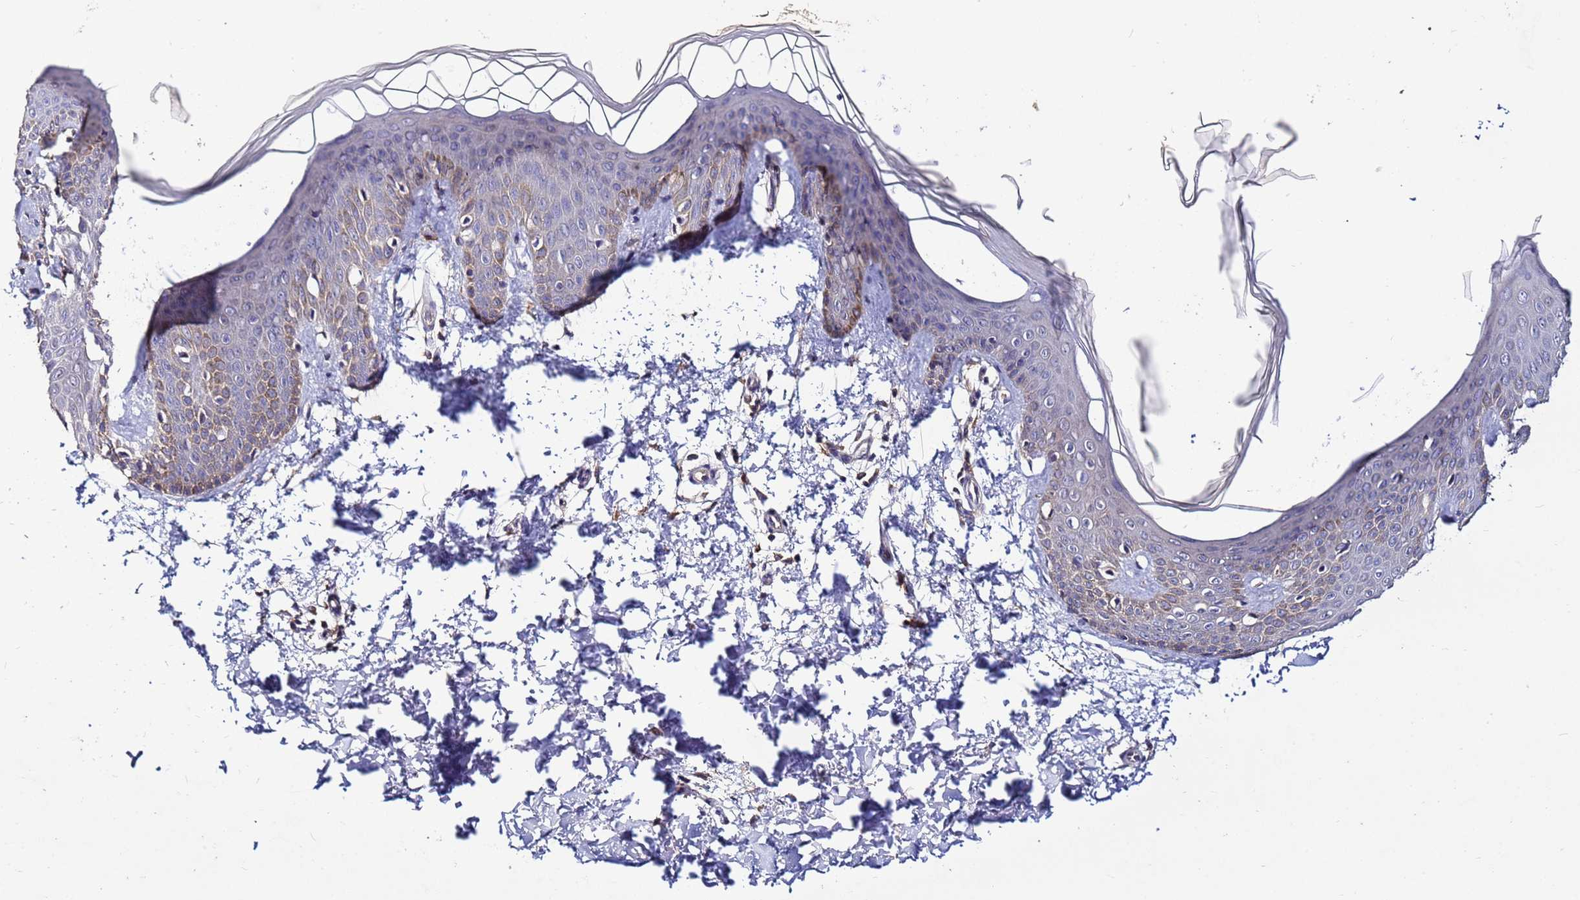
{"staining": {"intensity": "negative", "quantity": "none", "location": "none"}, "tissue": "skin", "cell_type": "Fibroblasts", "image_type": "normal", "snomed": [{"axis": "morphology", "description": "Normal tissue, NOS"}, {"axis": "topography", "description": "Skin"}], "caption": "A high-resolution micrograph shows immunohistochemistry (IHC) staining of benign skin, which demonstrates no significant expression in fibroblasts.", "gene": "GSPT2", "patient": {"sex": "male", "age": 36}}